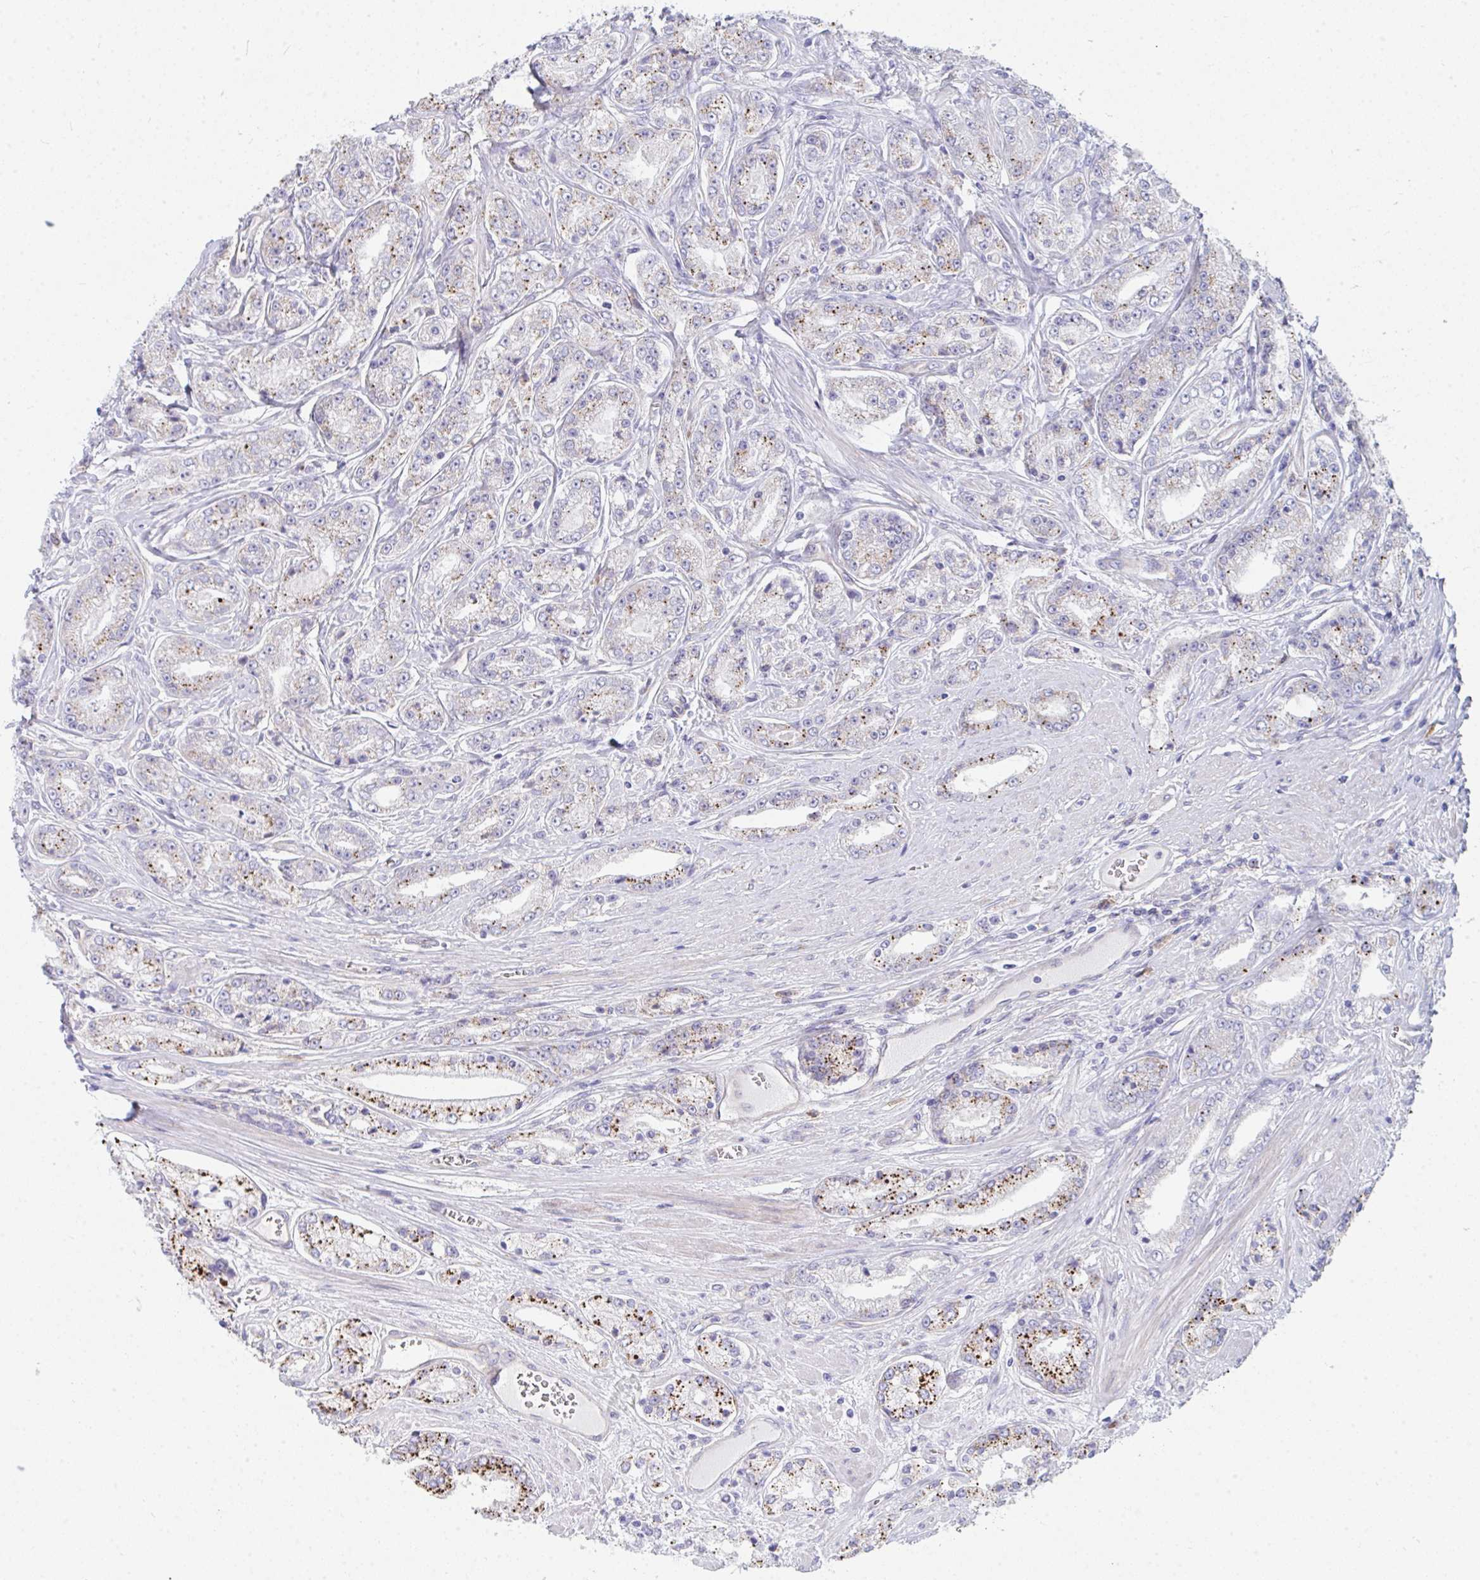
{"staining": {"intensity": "strong", "quantity": "25%-75%", "location": "cytoplasmic/membranous"}, "tissue": "prostate cancer", "cell_type": "Tumor cells", "image_type": "cancer", "snomed": [{"axis": "morphology", "description": "Adenocarcinoma, High grade"}, {"axis": "topography", "description": "Prostate"}], "caption": "Immunohistochemistry (IHC) image of human prostate cancer stained for a protein (brown), which shows high levels of strong cytoplasmic/membranous expression in approximately 25%-75% of tumor cells.", "gene": "GAB1", "patient": {"sex": "male", "age": 66}}